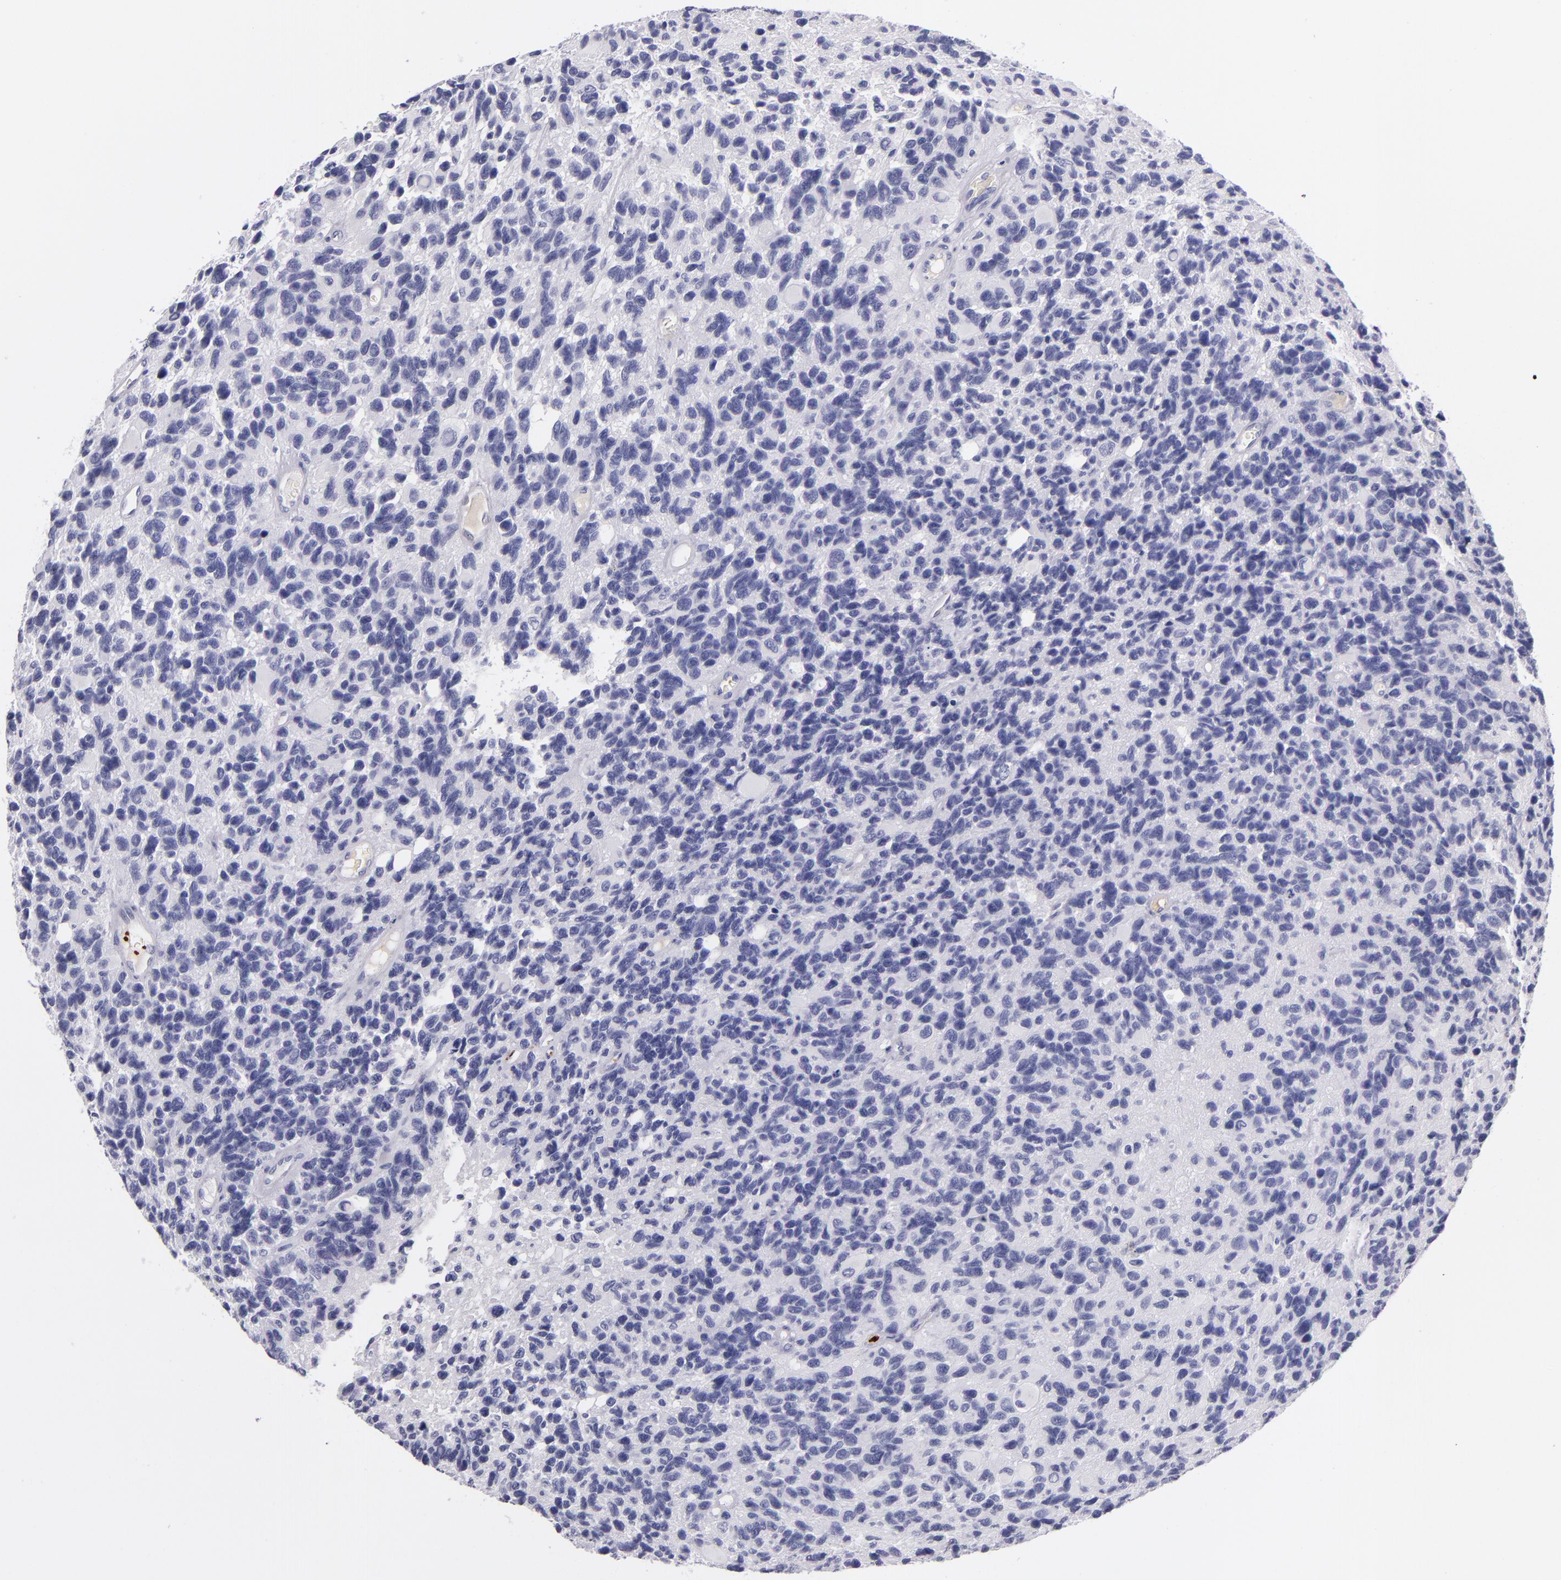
{"staining": {"intensity": "negative", "quantity": "none", "location": "none"}, "tissue": "glioma", "cell_type": "Tumor cells", "image_type": "cancer", "snomed": [{"axis": "morphology", "description": "Glioma, malignant, High grade"}, {"axis": "topography", "description": "Brain"}], "caption": "This is an immunohistochemistry image of glioma. There is no positivity in tumor cells.", "gene": "GP1BA", "patient": {"sex": "male", "age": 77}}